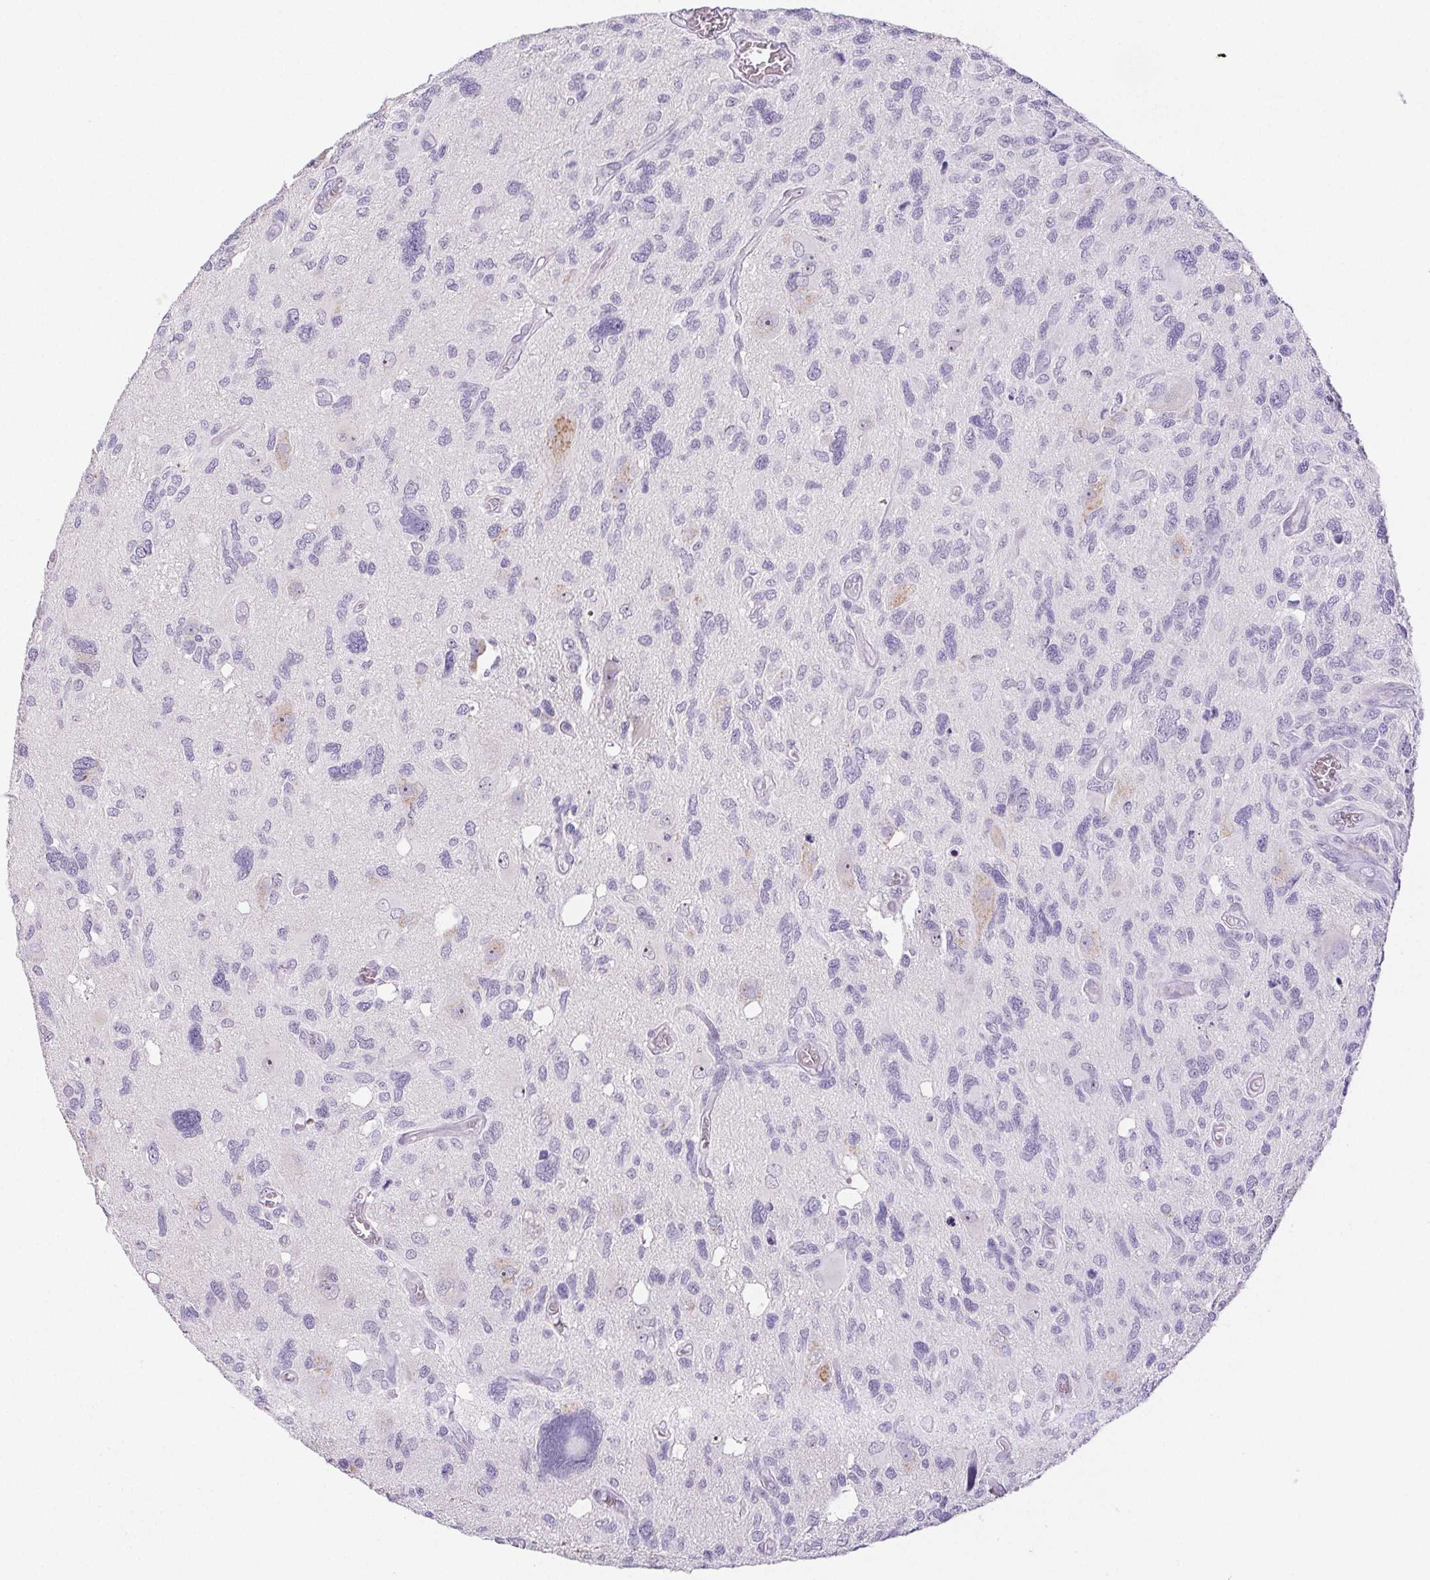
{"staining": {"intensity": "negative", "quantity": "none", "location": "none"}, "tissue": "glioma", "cell_type": "Tumor cells", "image_type": "cancer", "snomed": [{"axis": "morphology", "description": "Glioma, malignant, High grade"}, {"axis": "topography", "description": "Brain"}], "caption": "This is a histopathology image of immunohistochemistry (IHC) staining of malignant glioma (high-grade), which shows no expression in tumor cells. (DAB (3,3'-diaminobenzidine) IHC, high magnification).", "gene": "ST8SIA3", "patient": {"sex": "male", "age": 49}}